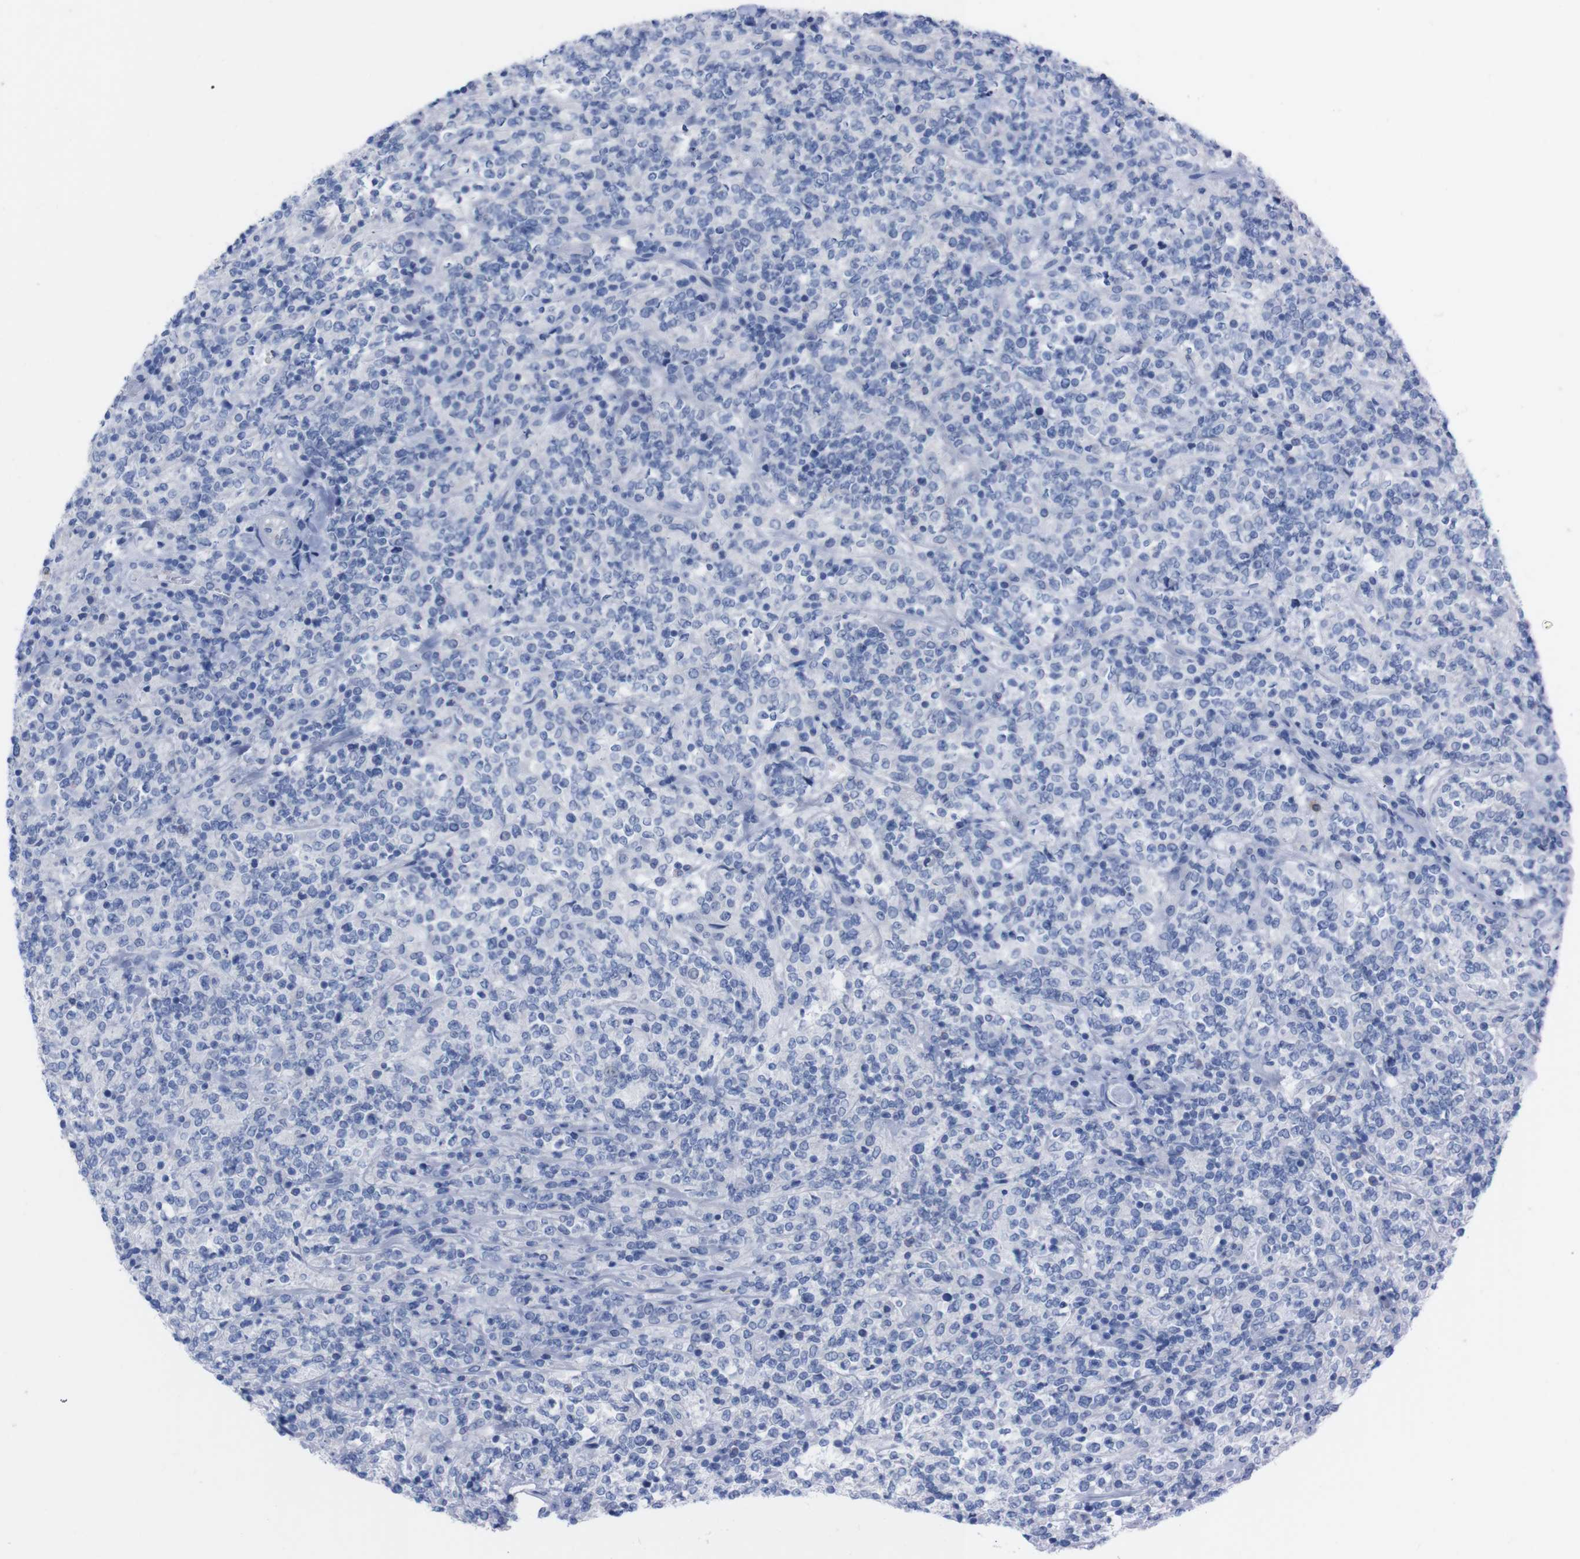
{"staining": {"intensity": "negative", "quantity": "none", "location": "none"}, "tissue": "lymphoma", "cell_type": "Tumor cells", "image_type": "cancer", "snomed": [{"axis": "morphology", "description": "Malignant lymphoma, non-Hodgkin's type, High grade"}, {"axis": "topography", "description": "Soft tissue"}], "caption": "Human lymphoma stained for a protein using immunohistochemistry (IHC) shows no expression in tumor cells.", "gene": "TMEM243", "patient": {"sex": "male", "age": 18}}